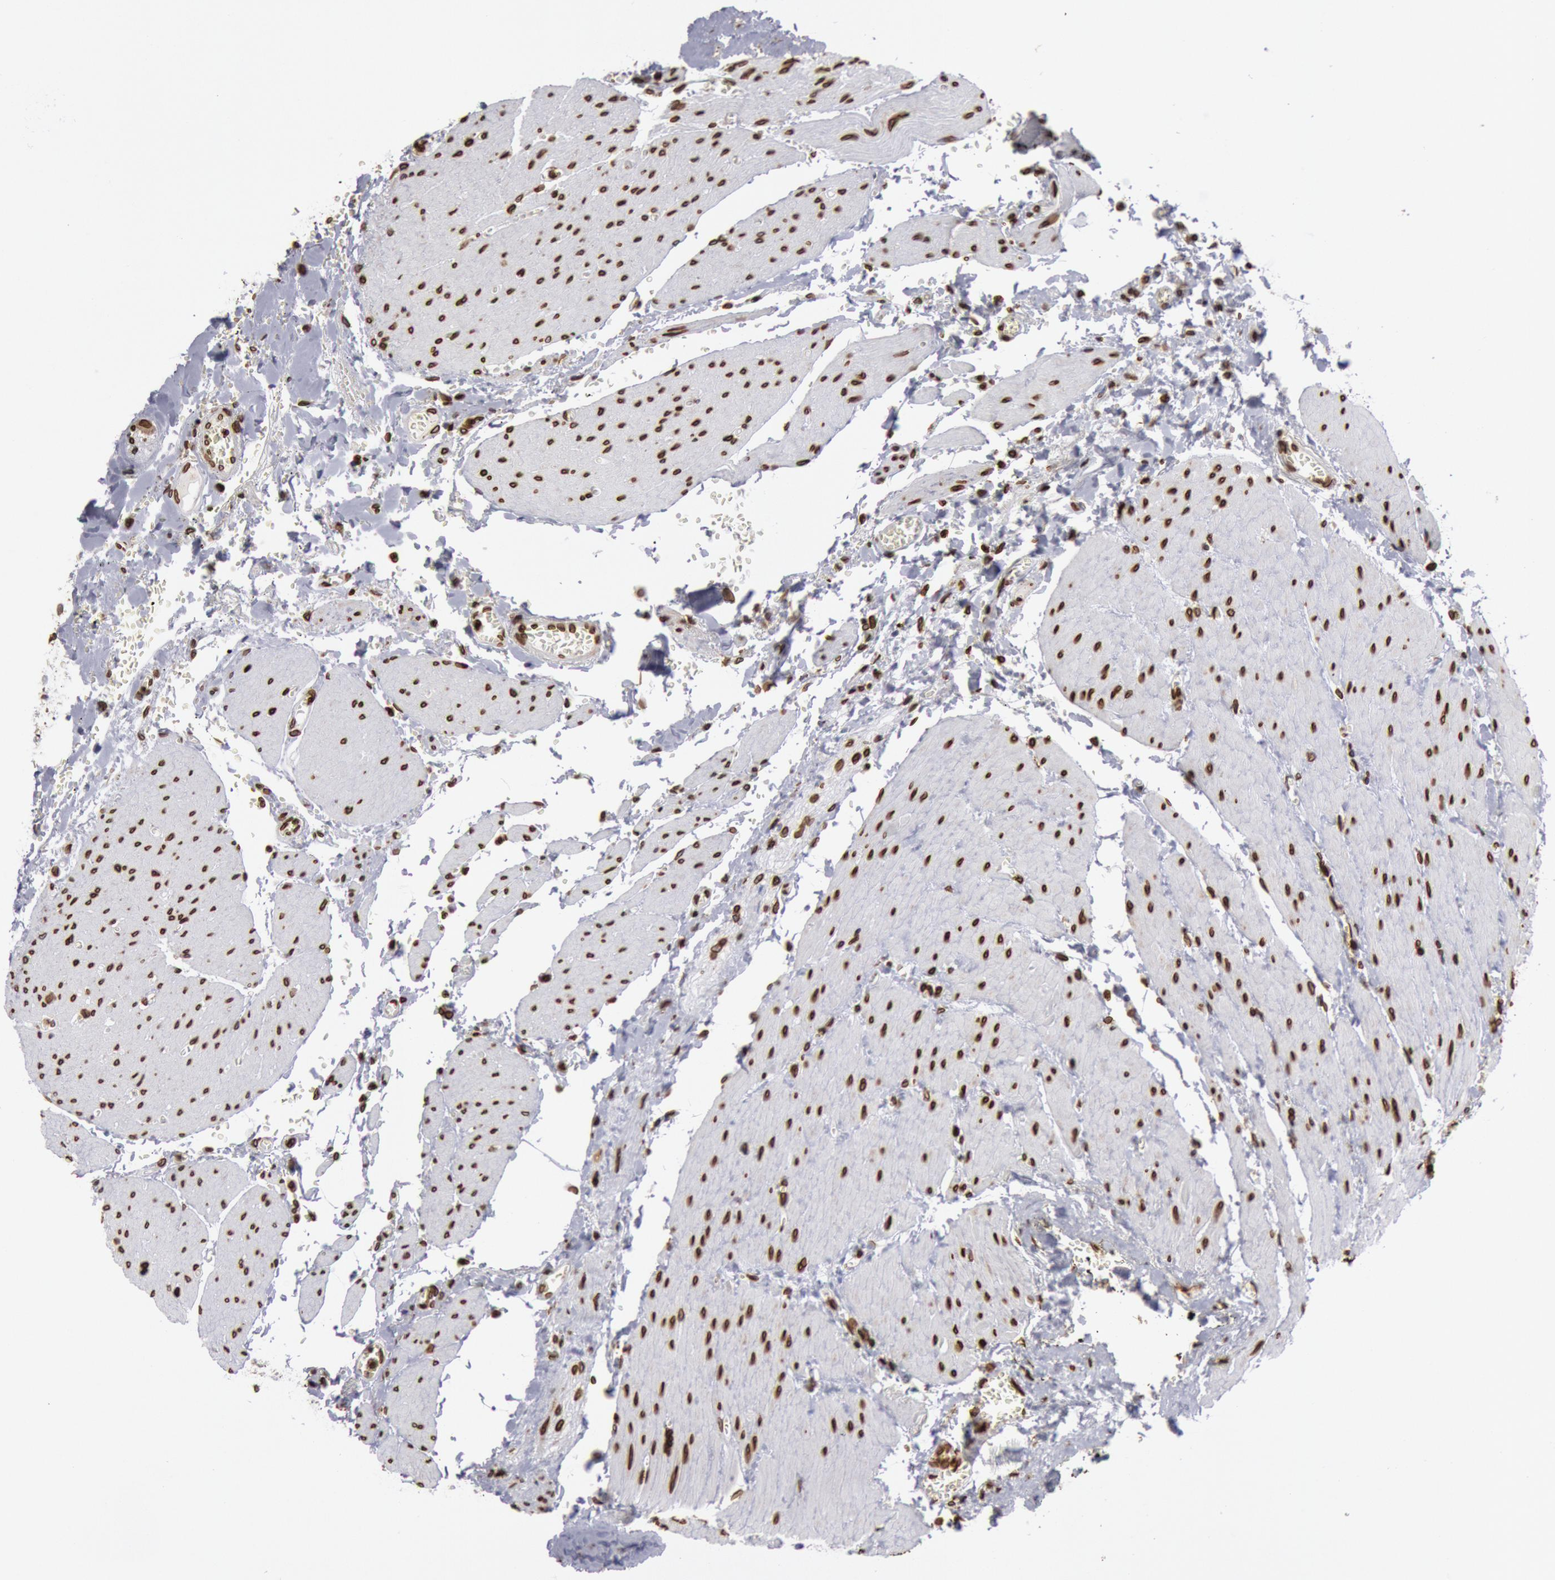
{"staining": {"intensity": "strong", "quantity": ">75%", "location": "nuclear"}, "tissue": "small intestine", "cell_type": "Glandular cells", "image_type": "normal", "snomed": [{"axis": "morphology", "description": "Normal tissue, NOS"}, {"axis": "topography", "description": "Small intestine"}], "caption": "A high-resolution image shows immunohistochemistry (IHC) staining of unremarkable small intestine, which displays strong nuclear positivity in about >75% of glandular cells.", "gene": "SUN2", "patient": {"sex": "male", "age": 71}}